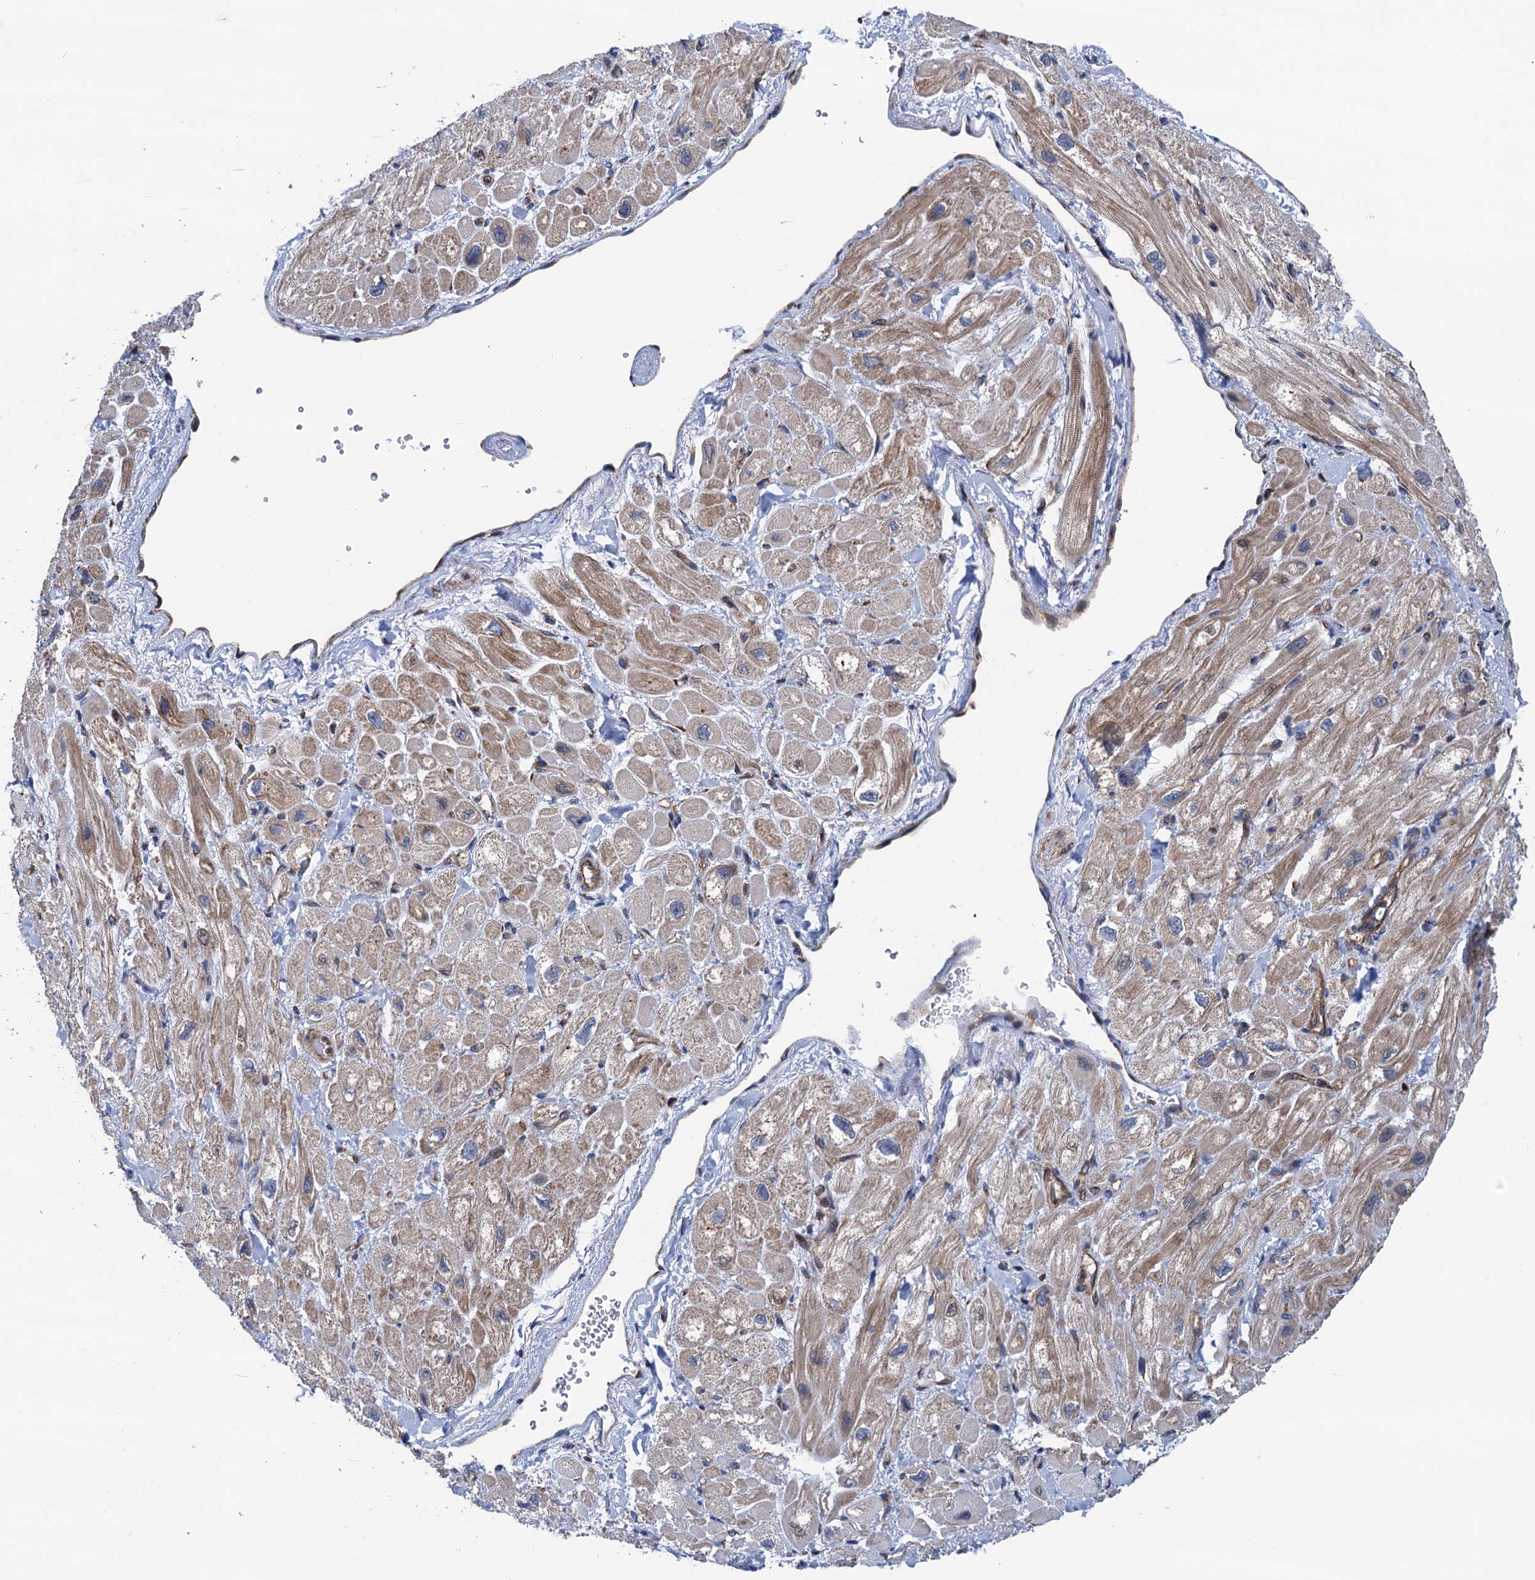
{"staining": {"intensity": "moderate", "quantity": "<25%", "location": "cytoplasmic/membranous"}, "tissue": "heart muscle", "cell_type": "Cardiomyocytes", "image_type": "normal", "snomed": [{"axis": "morphology", "description": "Normal tissue, NOS"}, {"axis": "topography", "description": "Heart"}], "caption": "DAB (3,3'-diaminobenzidine) immunohistochemical staining of normal heart muscle reveals moderate cytoplasmic/membranous protein staining in approximately <25% of cardiomyocytes. The staining is performed using DAB brown chromogen to label protein expression. The nuclei are counter-stained blue using hematoxylin.", "gene": "SLC12A7", "patient": {"sex": "male", "age": 65}}